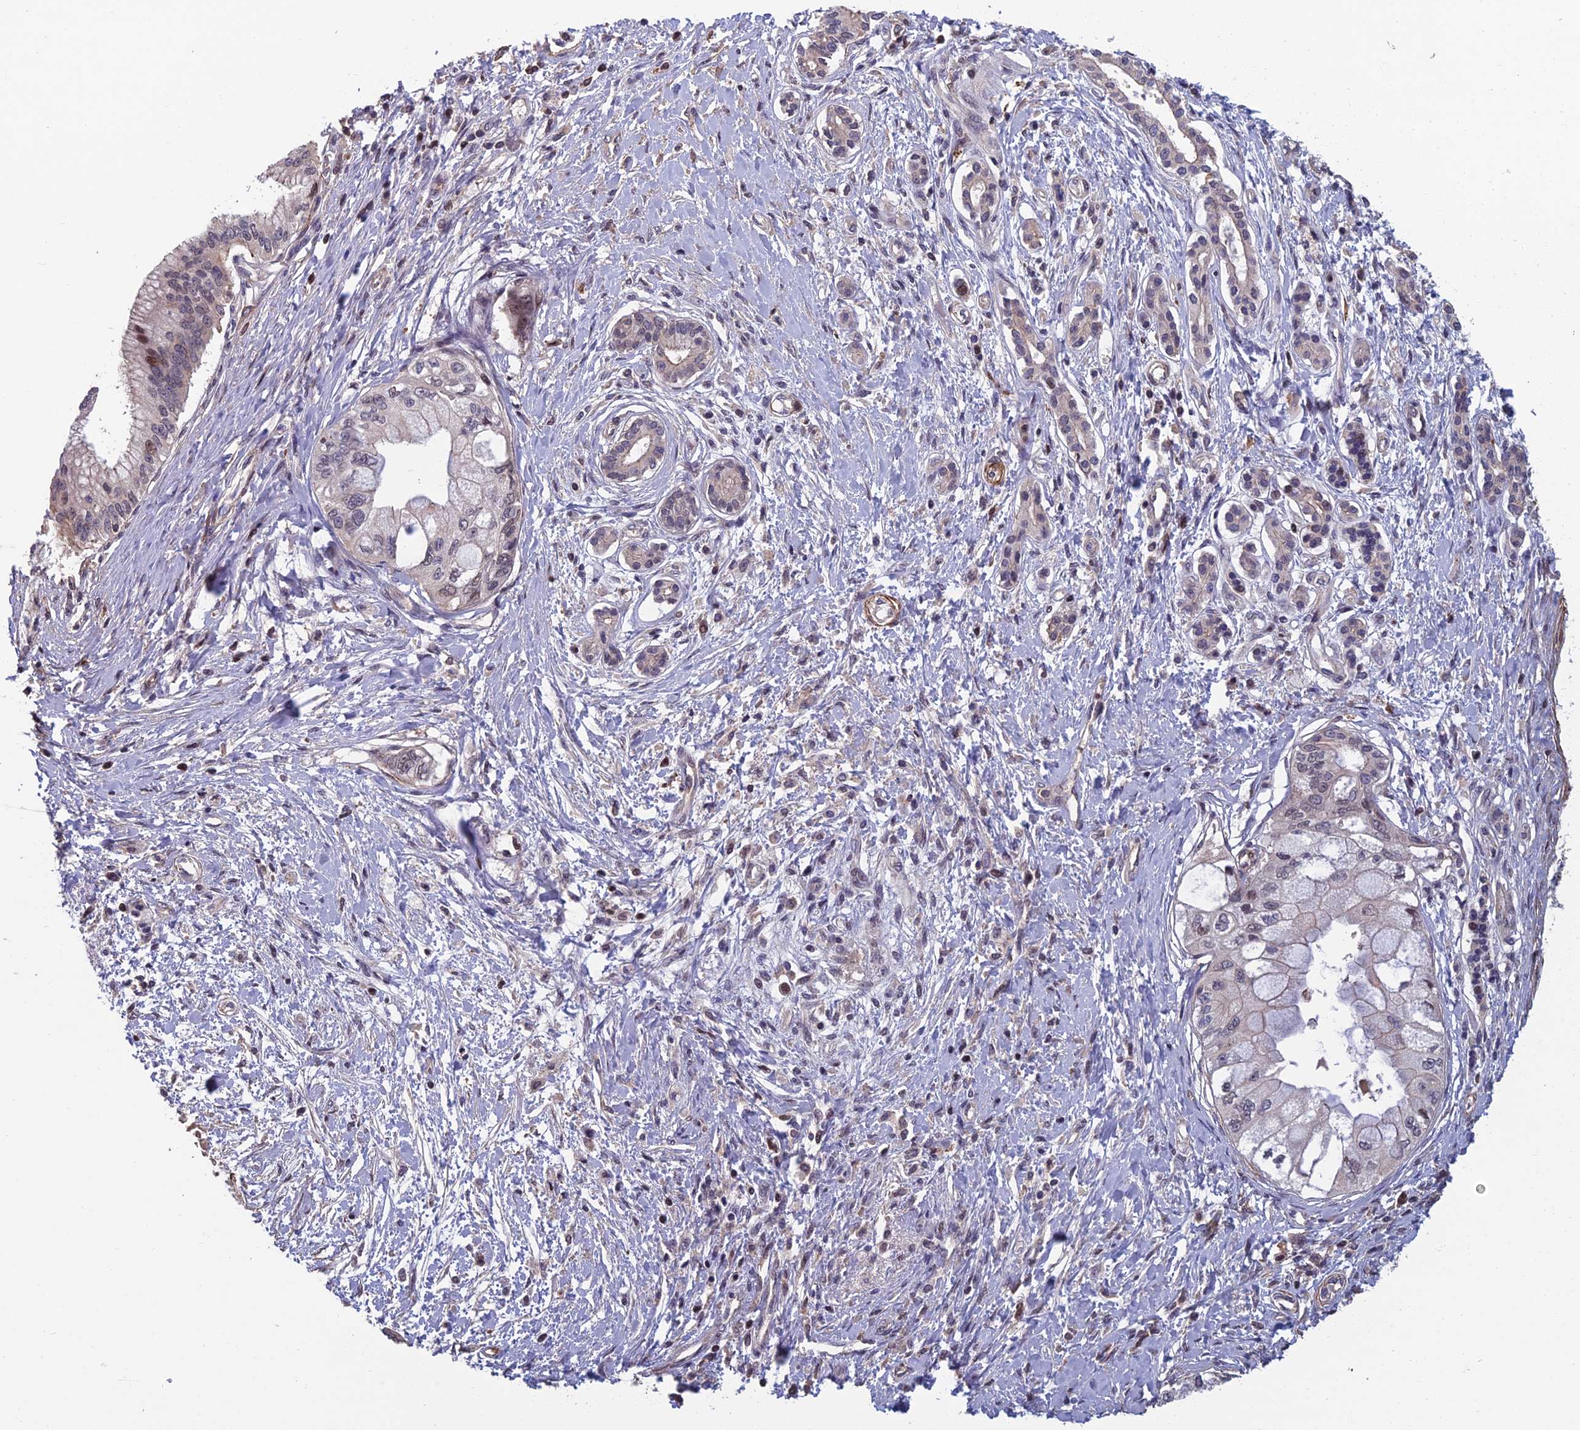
{"staining": {"intensity": "moderate", "quantity": "<25%", "location": "cytoplasmic/membranous,nuclear"}, "tissue": "pancreatic cancer", "cell_type": "Tumor cells", "image_type": "cancer", "snomed": [{"axis": "morphology", "description": "Adenocarcinoma, NOS"}, {"axis": "topography", "description": "Pancreas"}], "caption": "This photomicrograph reveals immunohistochemistry staining of adenocarcinoma (pancreatic), with low moderate cytoplasmic/membranous and nuclear staining in about <25% of tumor cells.", "gene": "CCDC183", "patient": {"sex": "male", "age": 46}}